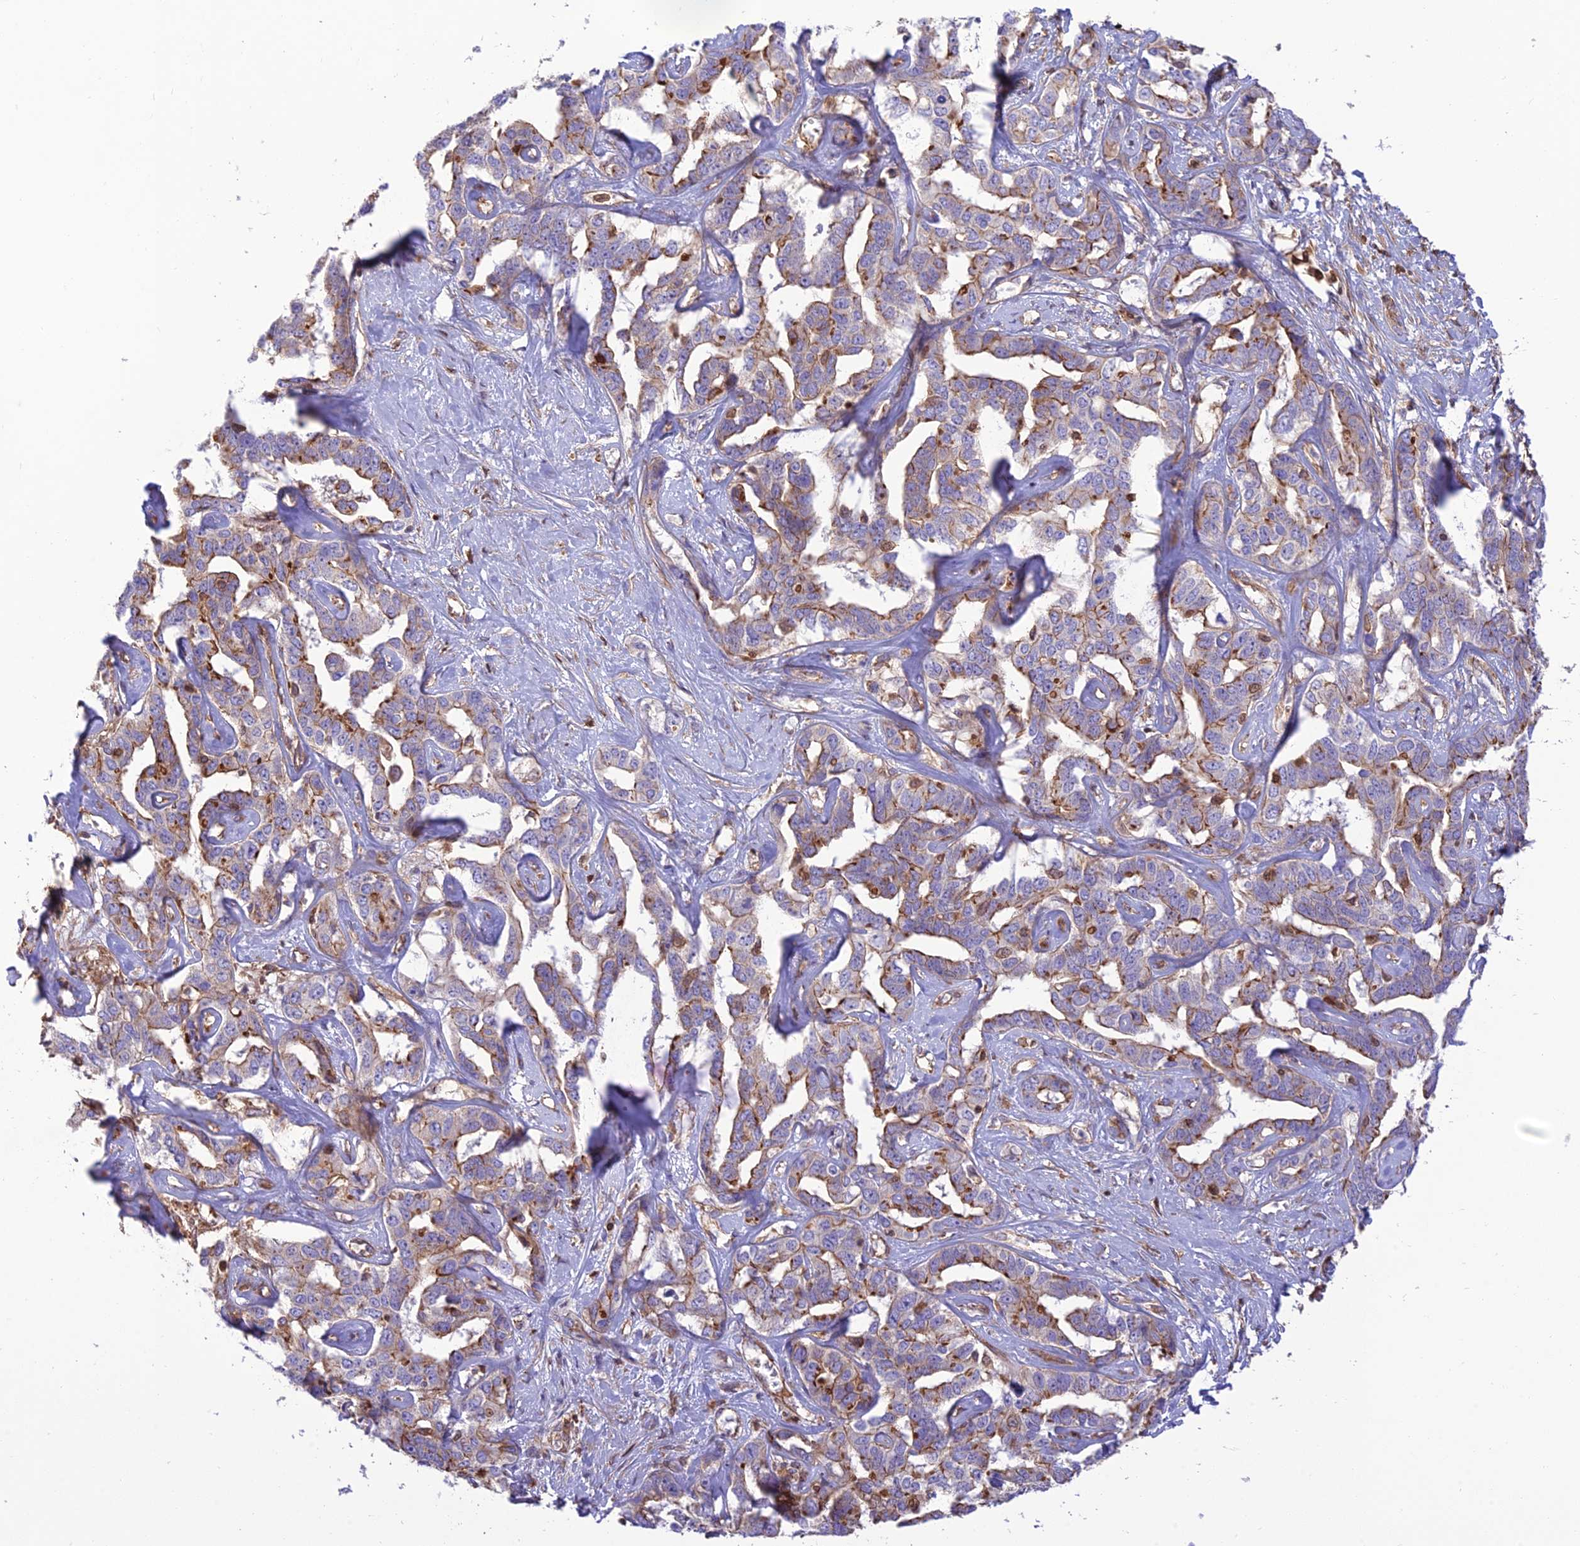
{"staining": {"intensity": "moderate", "quantity": "25%-75%", "location": "cytoplasmic/membranous"}, "tissue": "liver cancer", "cell_type": "Tumor cells", "image_type": "cancer", "snomed": [{"axis": "morphology", "description": "Cholangiocarcinoma"}, {"axis": "topography", "description": "Liver"}], "caption": "Immunohistochemical staining of human liver cancer (cholangiocarcinoma) displays medium levels of moderate cytoplasmic/membranous protein expression in approximately 25%-75% of tumor cells.", "gene": "HPSE2", "patient": {"sex": "male", "age": 59}}